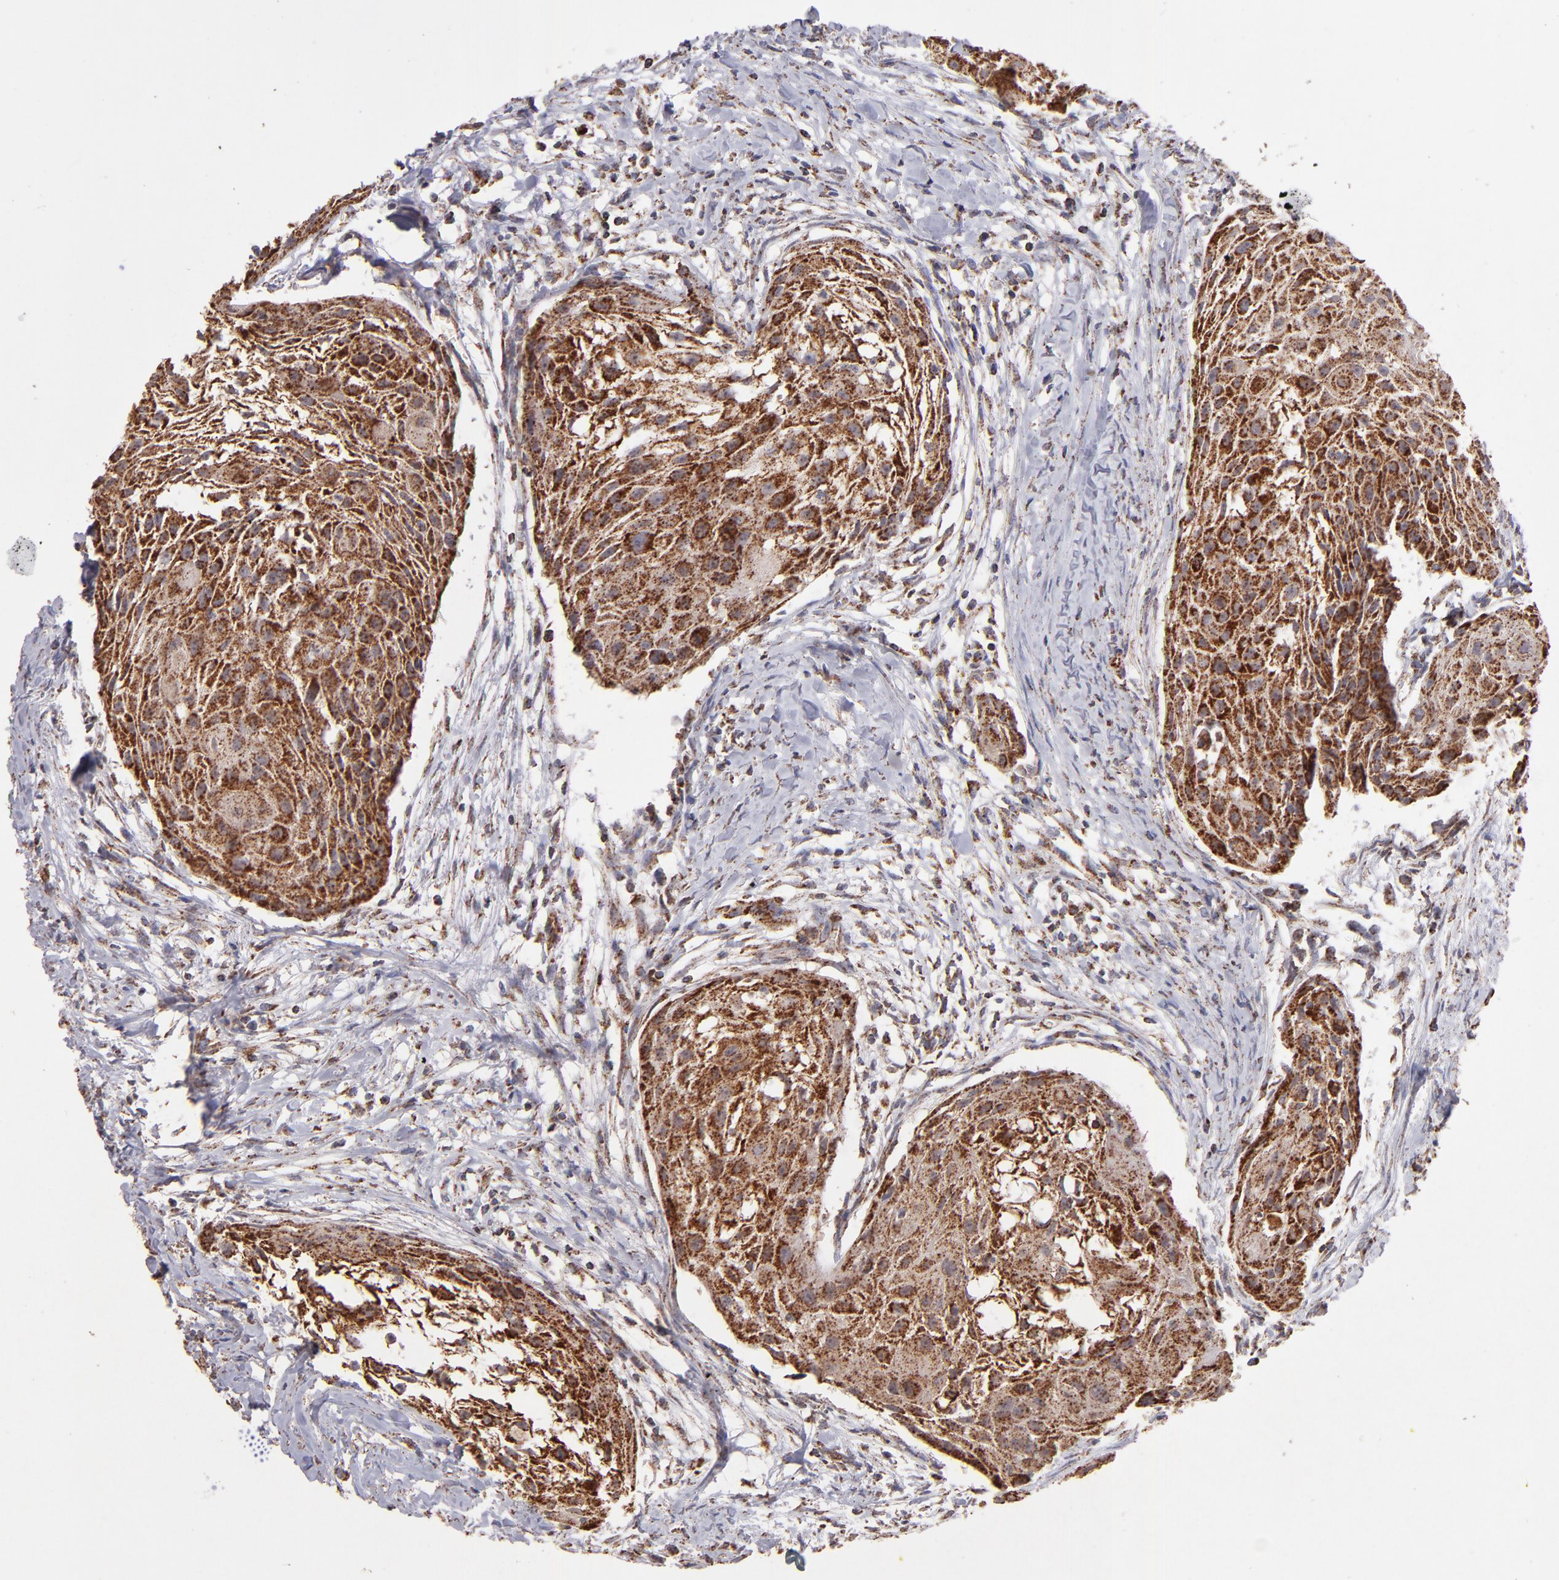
{"staining": {"intensity": "moderate", "quantity": ">75%", "location": "cytoplasmic/membranous"}, "tissue": "head and neck cancer", "cell_type": "Tumor cells", "image_type": "cancer", "snomed": [{"axis": "morphology", "description": "Squamous cell carcinoma, NOS"}, {"axis": "topography", "description": "Head-Neck"}], "caption": "Head and neck cancer (squamous cell carcinoma) stained for a protein demonstrates moderate cytoplasmic/membranous positivity in tumor cells. (IHC, brightfield microscopy, high magnification).", "gene": "DLST", "patient": {"sex": "male", "age": 64}}